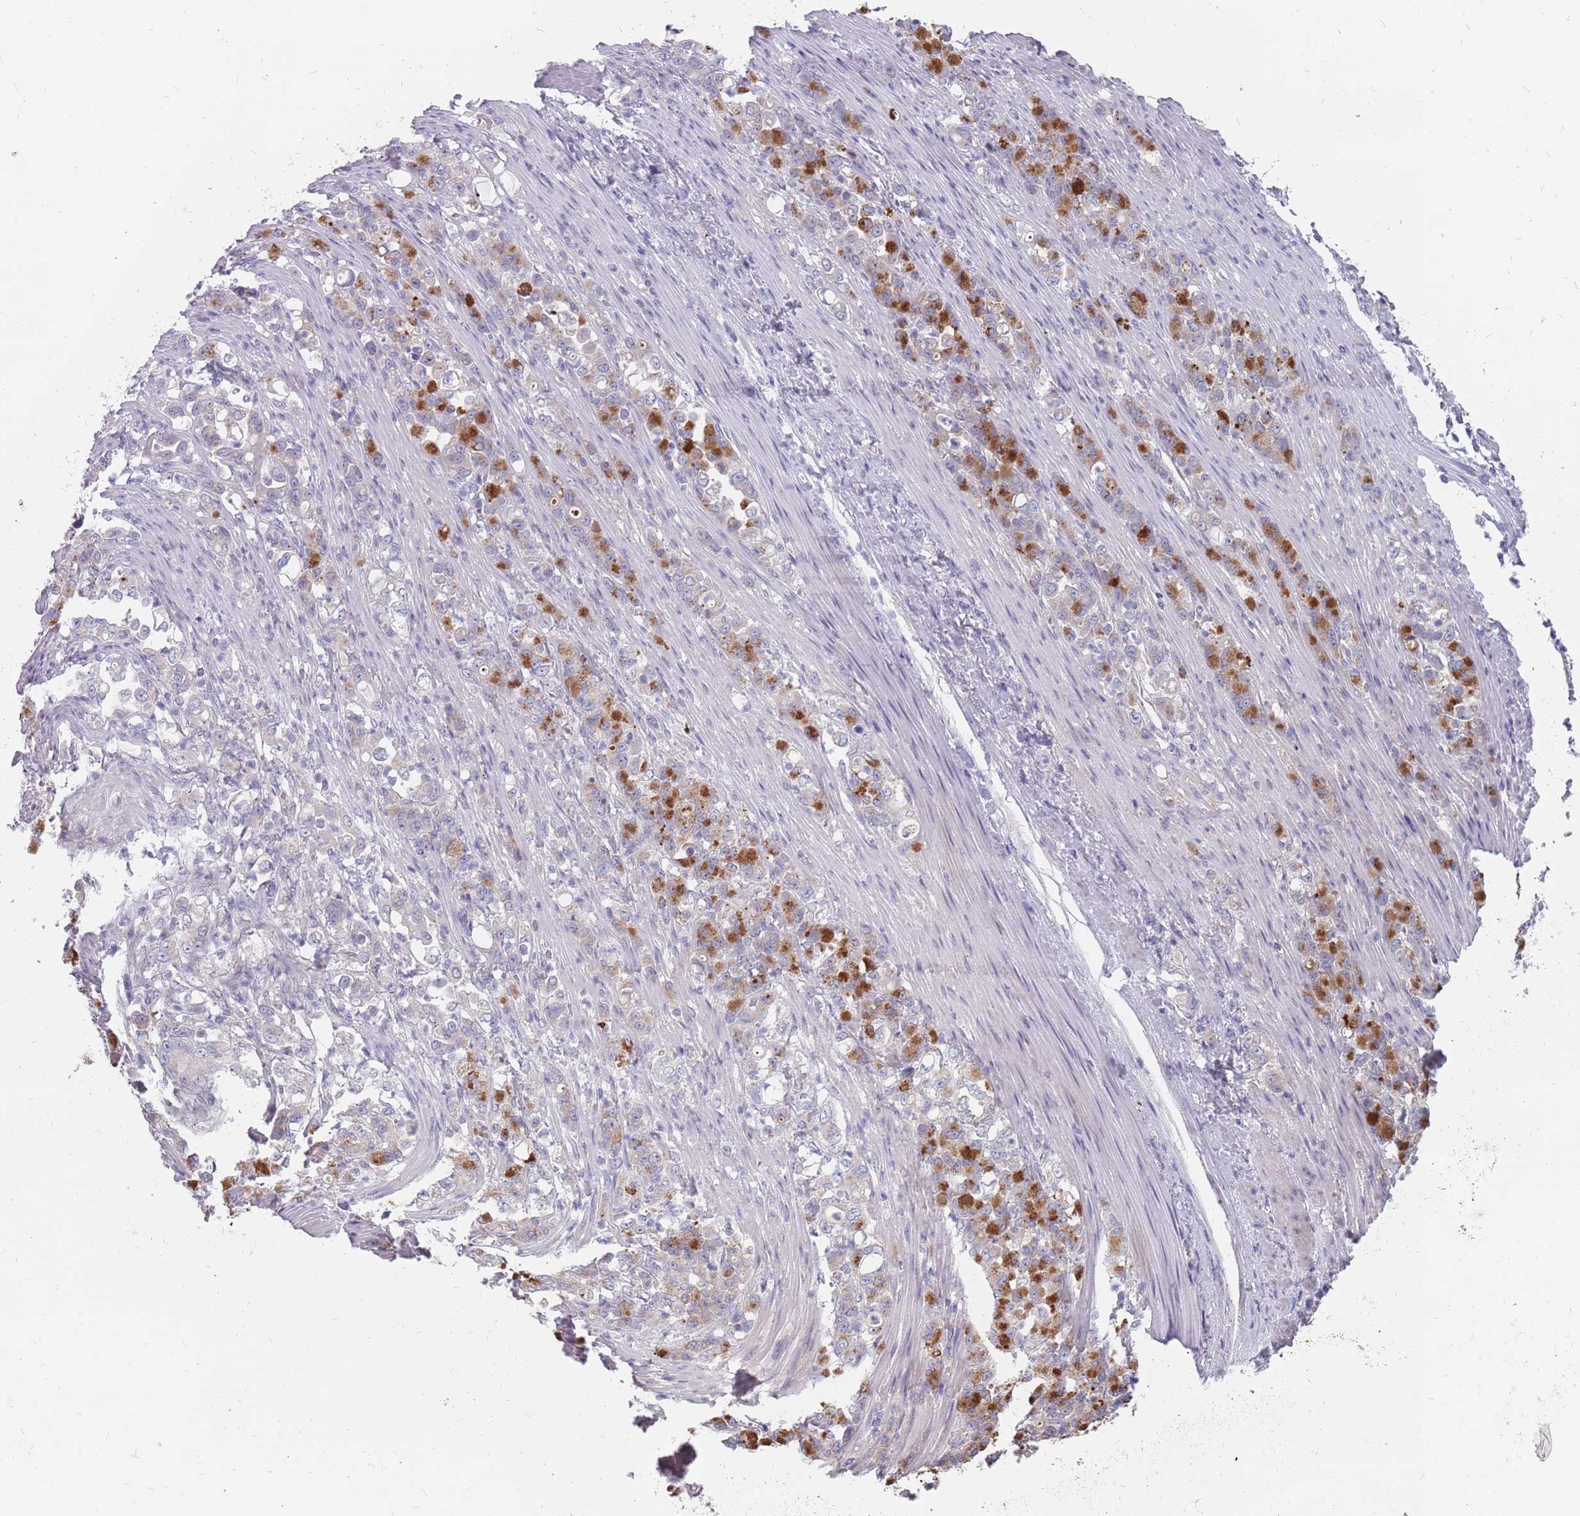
{"staining": {"intensity": "moderate", "quantity": "<25%", "location": "cytoplasmic/membranous"}, "tissue": "stomach cancer", "cell_type": "Tumor cells", "image_type": "cancer", "snomed": [{"axis": "morphology", "description": "Normal tissue, NOS"}, {"axis": "morphology", "description": "Adenocarcinoma, NOS"}, {"axis": "topography", "description": "Stomach"}], "caption": "Protein positivity by immunohistochemistry (IHC) demonstrates moderate cytoplasmic/membranous staining in approximately <25% of tumor cells in stomach cancer.", "gene": "CMTR2", "patient": {"sex": "female", "age": 79}}